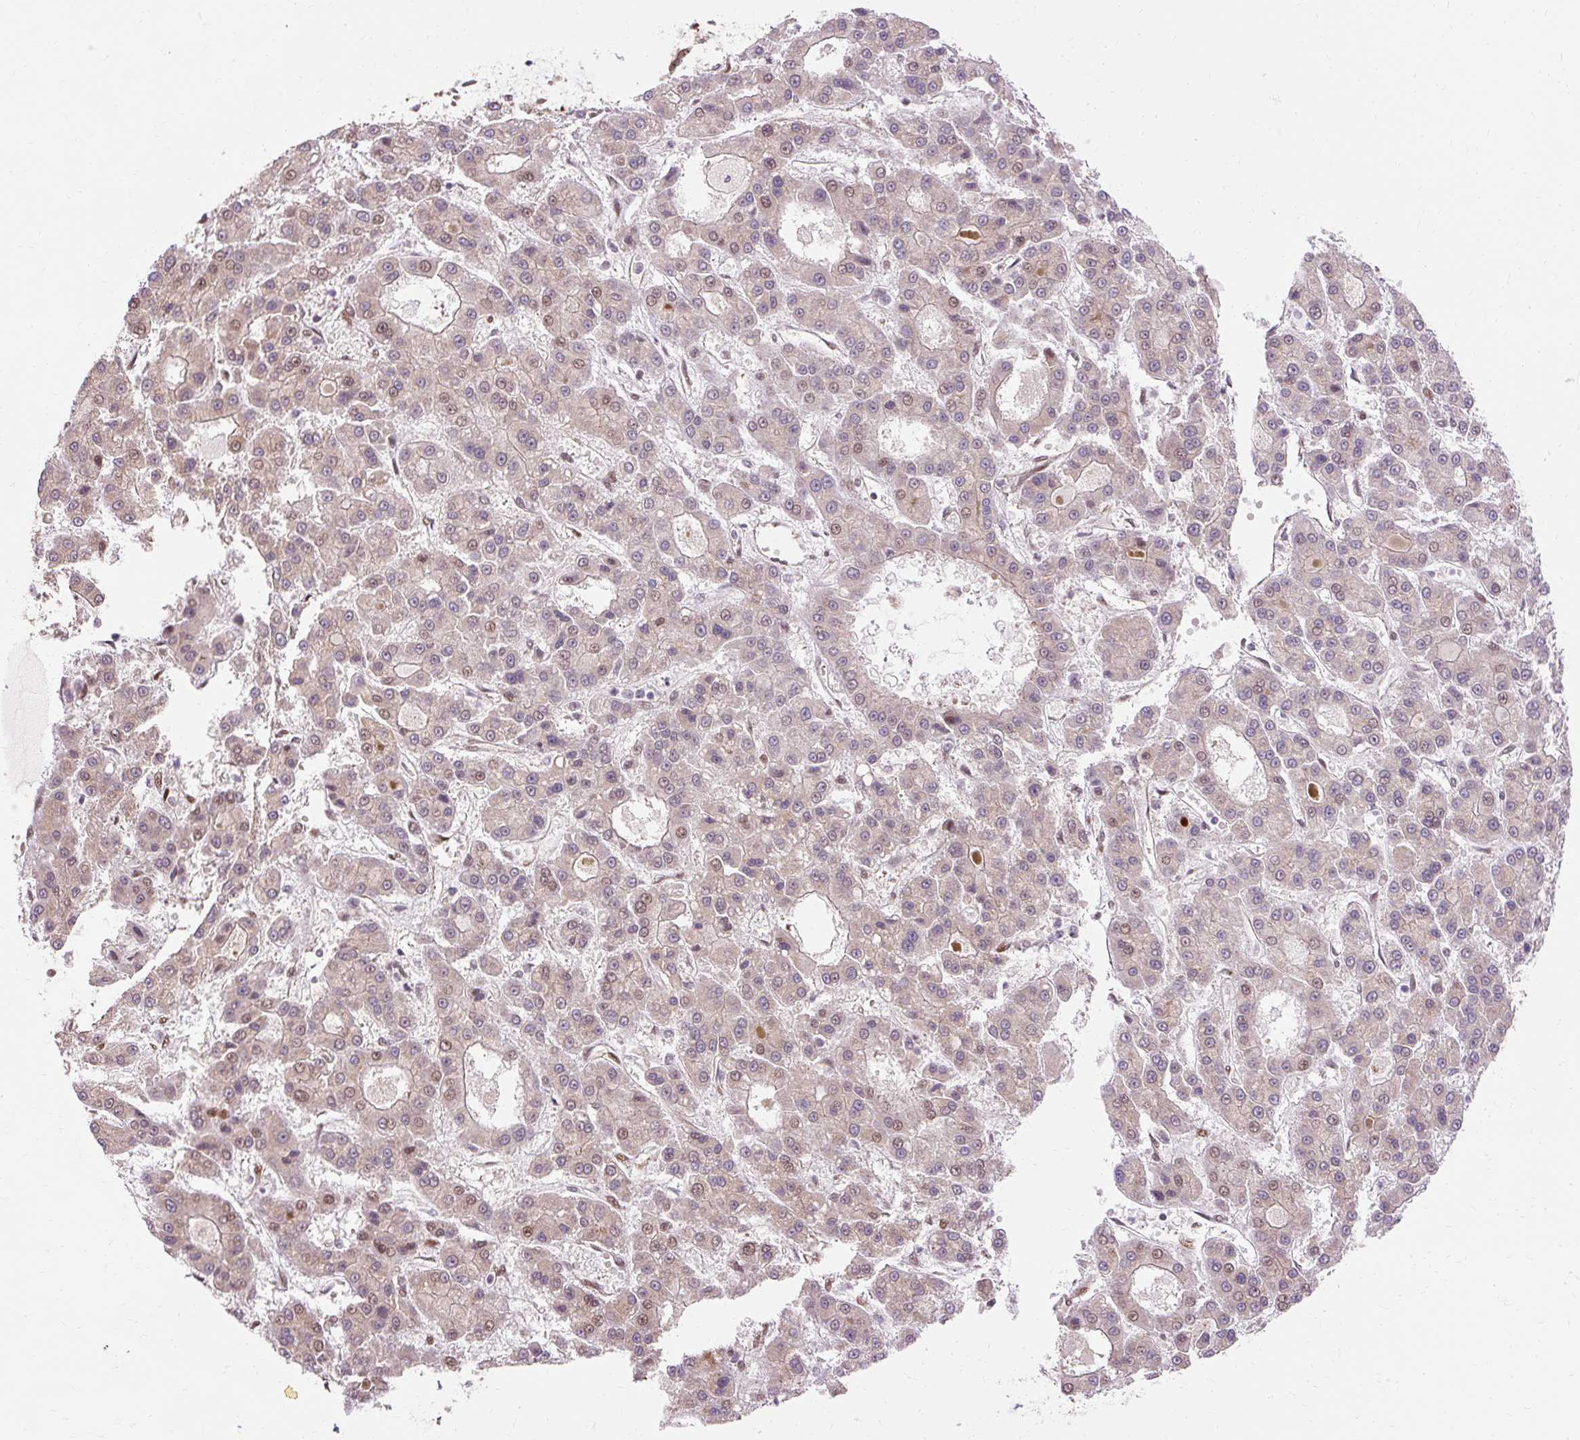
{"staining": {"intensity": "weak", "quantity": "25%-75%", "location": "nuclear"}, "tissue": "liver cancer", "cell_type": "Tumor cells", "image_type": "cancer", "snomed": [{"axis": "morphology", "description": "Carcinoma, Hepatocellular, NOS"}, {"axis": "topography", "description": "Liver"}], "caption": "IHC (DAB (3,3'-diaminobenzidine)) staining of human liver cancer (hepatocellular carcinoma) reveals weak nuclear protein expression in about 25%-75% of tumor cells. (Stains: DAB (3,3'-diaminobenzidine) in brown, nuclei in blue, Microscopy: brightfield microscopy at high magnification).", "gene": "MECOM", "patient": {"sex": "male", "age": 70}}